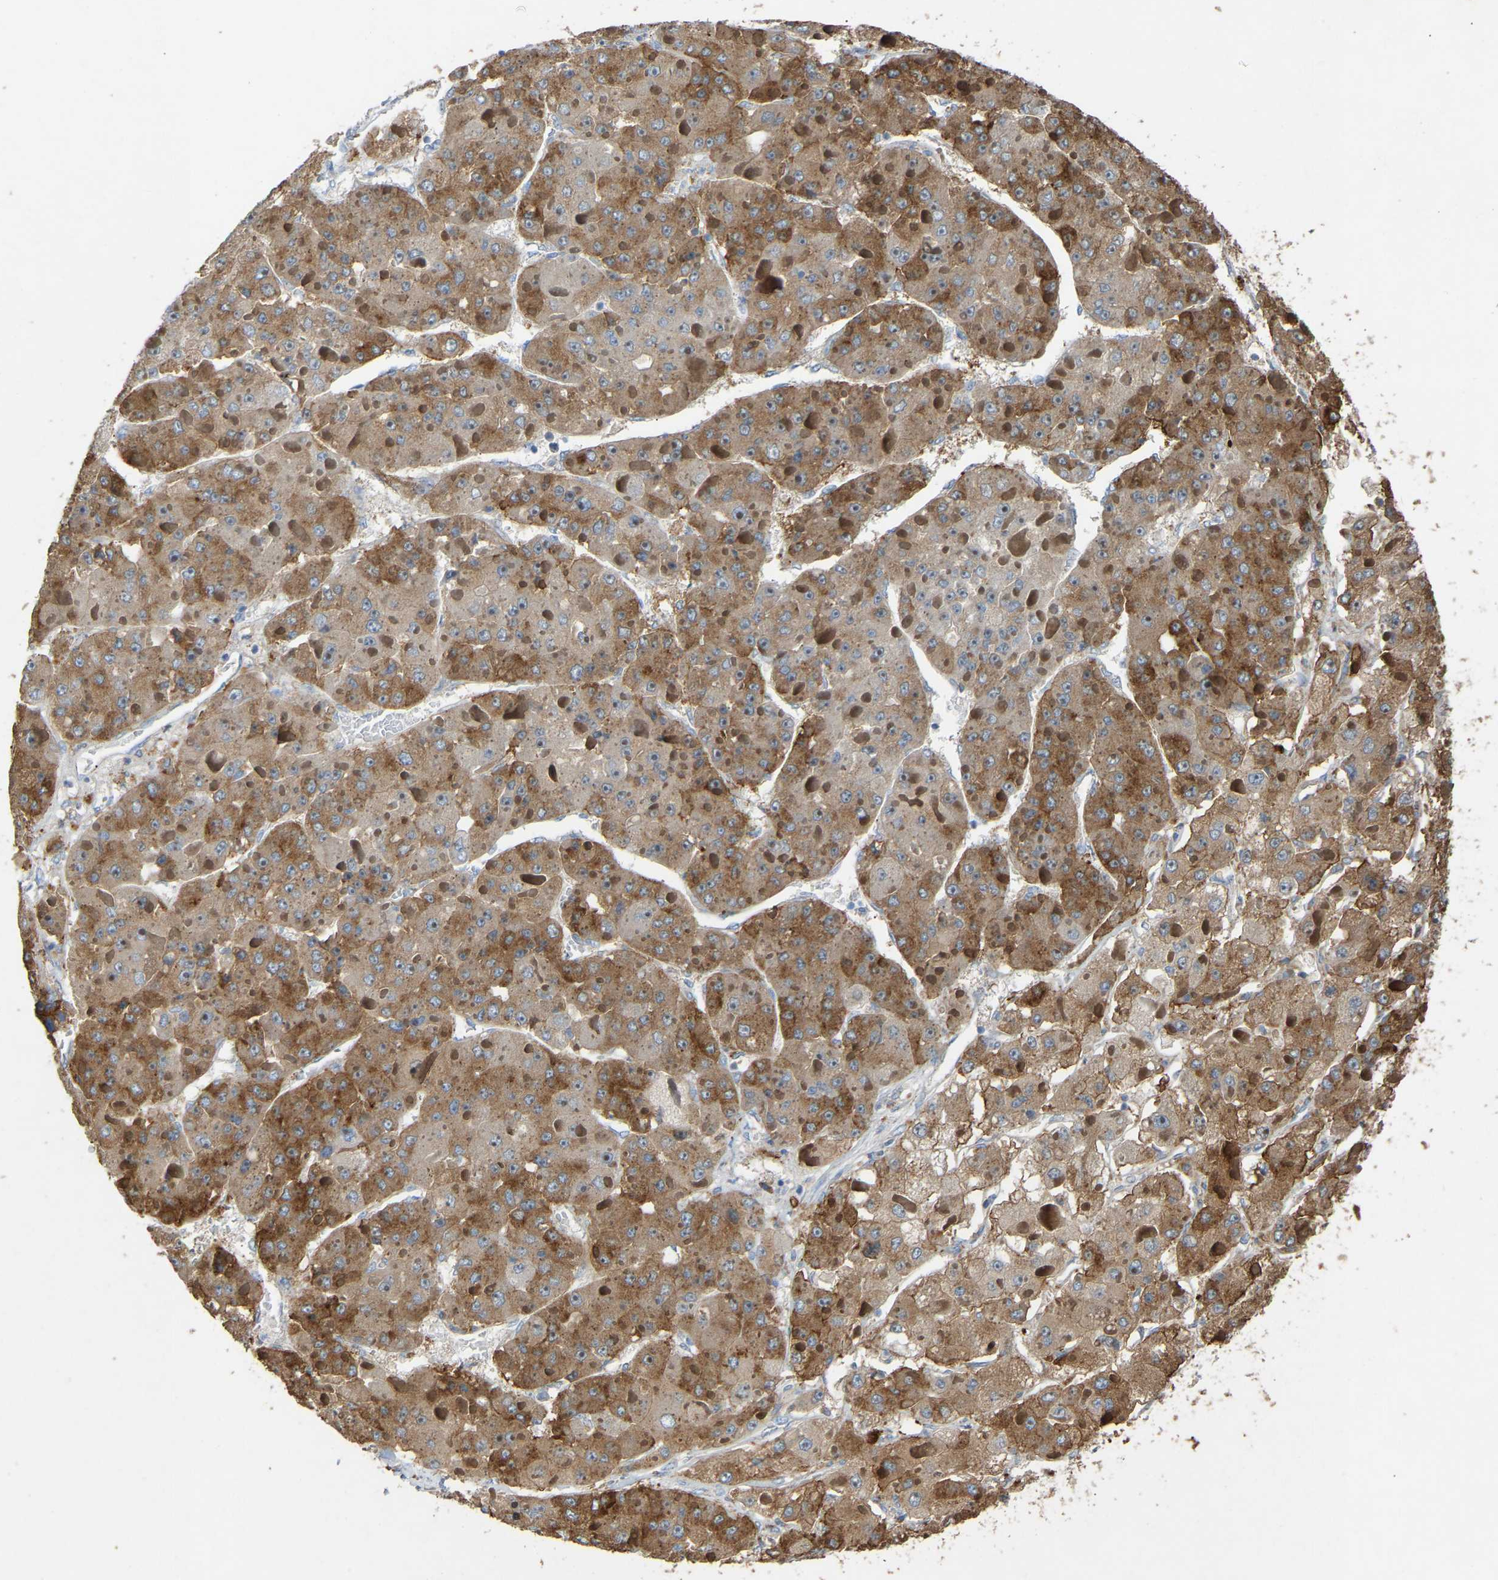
{"staining": {"intensity": "moderate", "quantity": ">75%", "location": "cytoplasmic/membranous"}, "tissue": "liver cancer", "cell_type": "Tumor cells", "image_type": "cancer", "snomed": [{"axis": "morphology", "description": "Carcinoma, Hepatocellular, NOS"}, {"axis": "topography", "description": "Liver"}], "caption": "There is medium levels of moderate cytoplasmic/membranous positivity in tumor cells of liver hepatocellular carcinoma, as demonstrated by immunohistochemical staining (brown color).", "gene": "RGP1", "patient": {"sex": "female", "age": 73}}